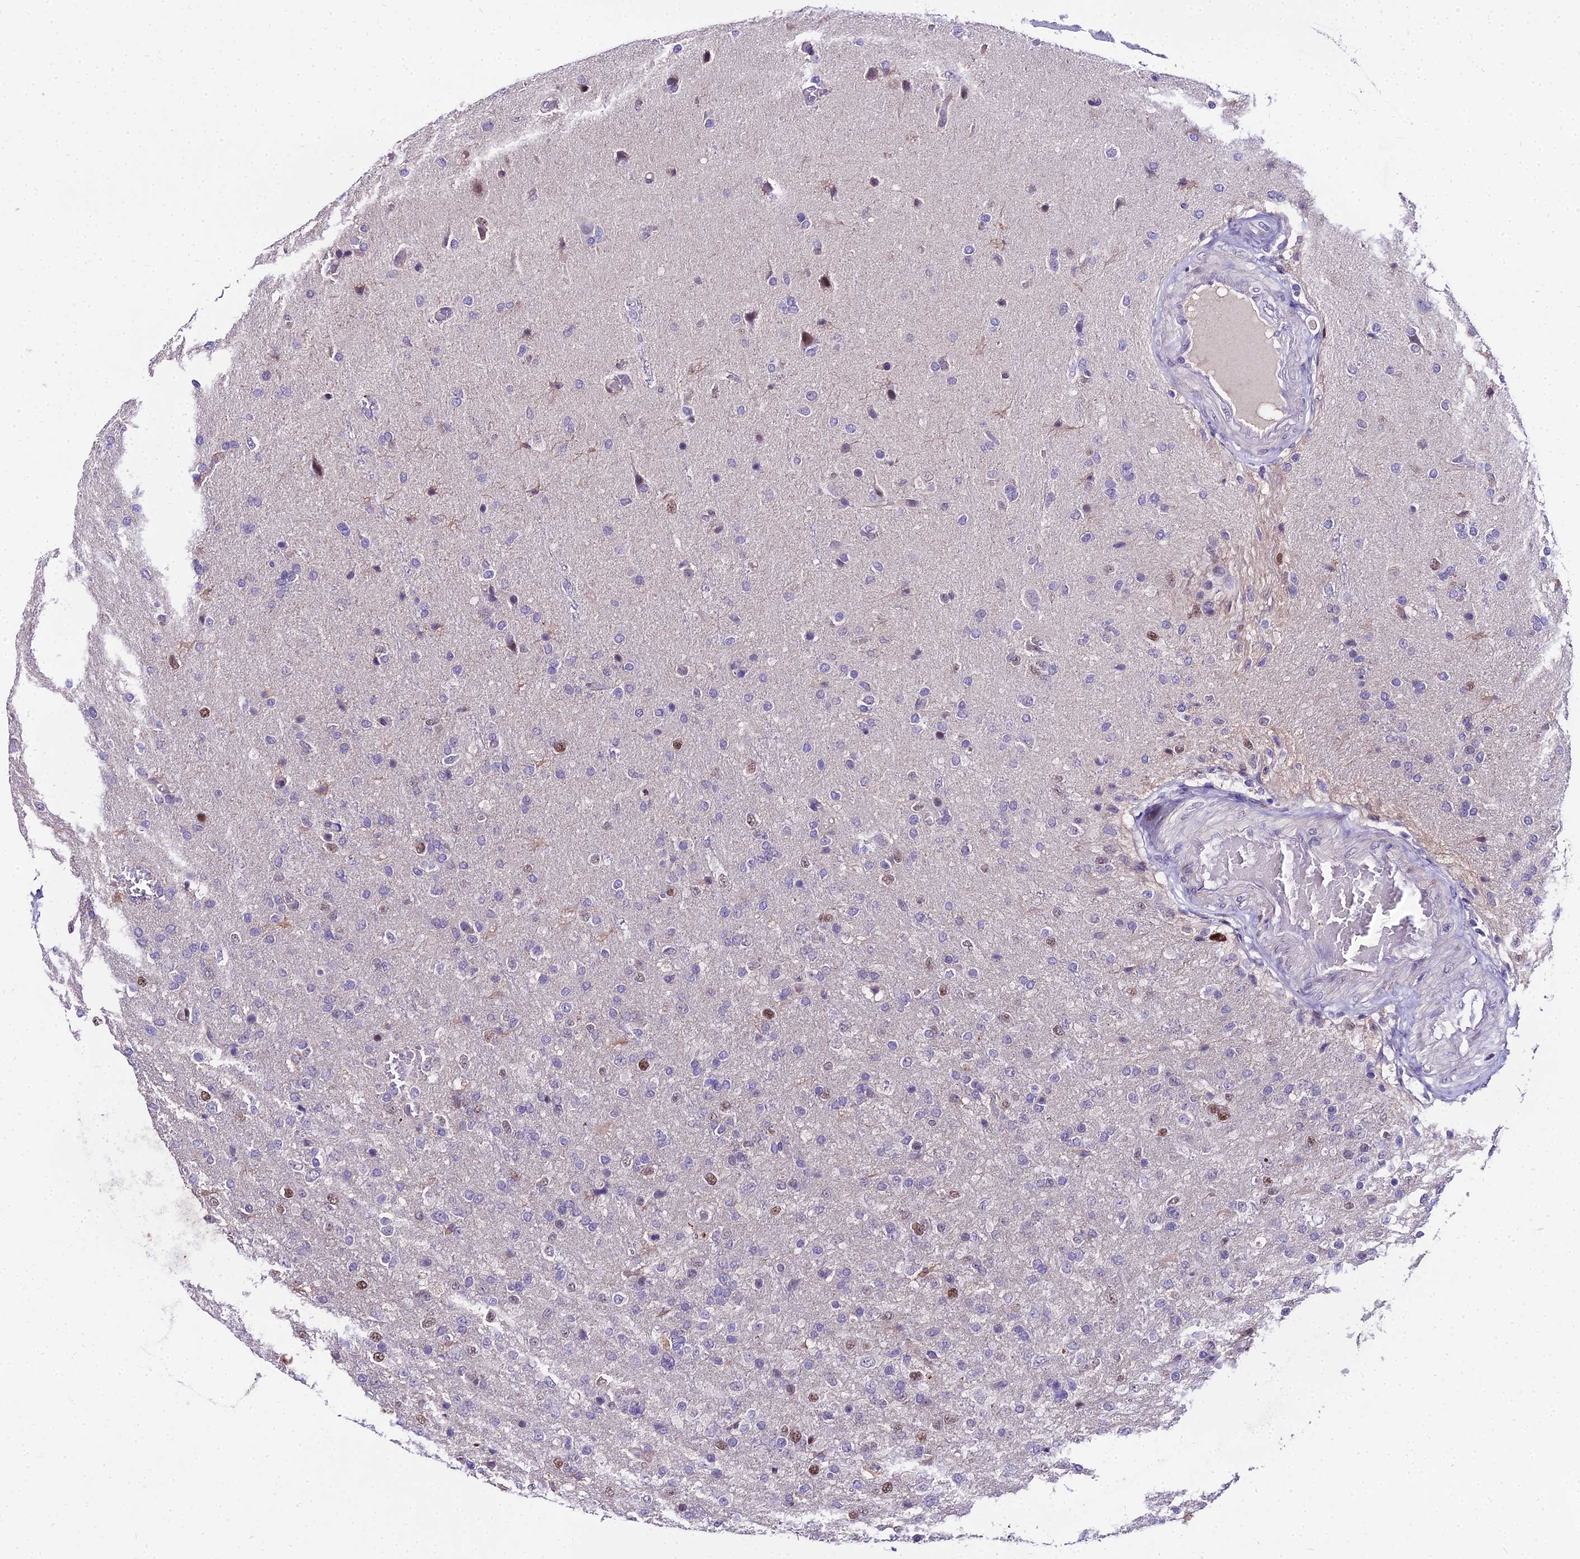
{"staining": {"intensity": "moderate", "quantity": "<25%", "location": "nuclear"}, "tissue": "glioma", "cell_type": "Tumor cells", "image_type": "cancer", "snomed": [{"axis": "morphology", "description": "Glioma, malignant, High grade"}, {"axis": "topography", "description": "Brain"}], "caption": "Malignant glioma (high-grade) stained for a protein displays moderate nuclear positivity in tumor cells.", "gene": "TRIML2", "patient": {"sex": "female", "age": 74}}